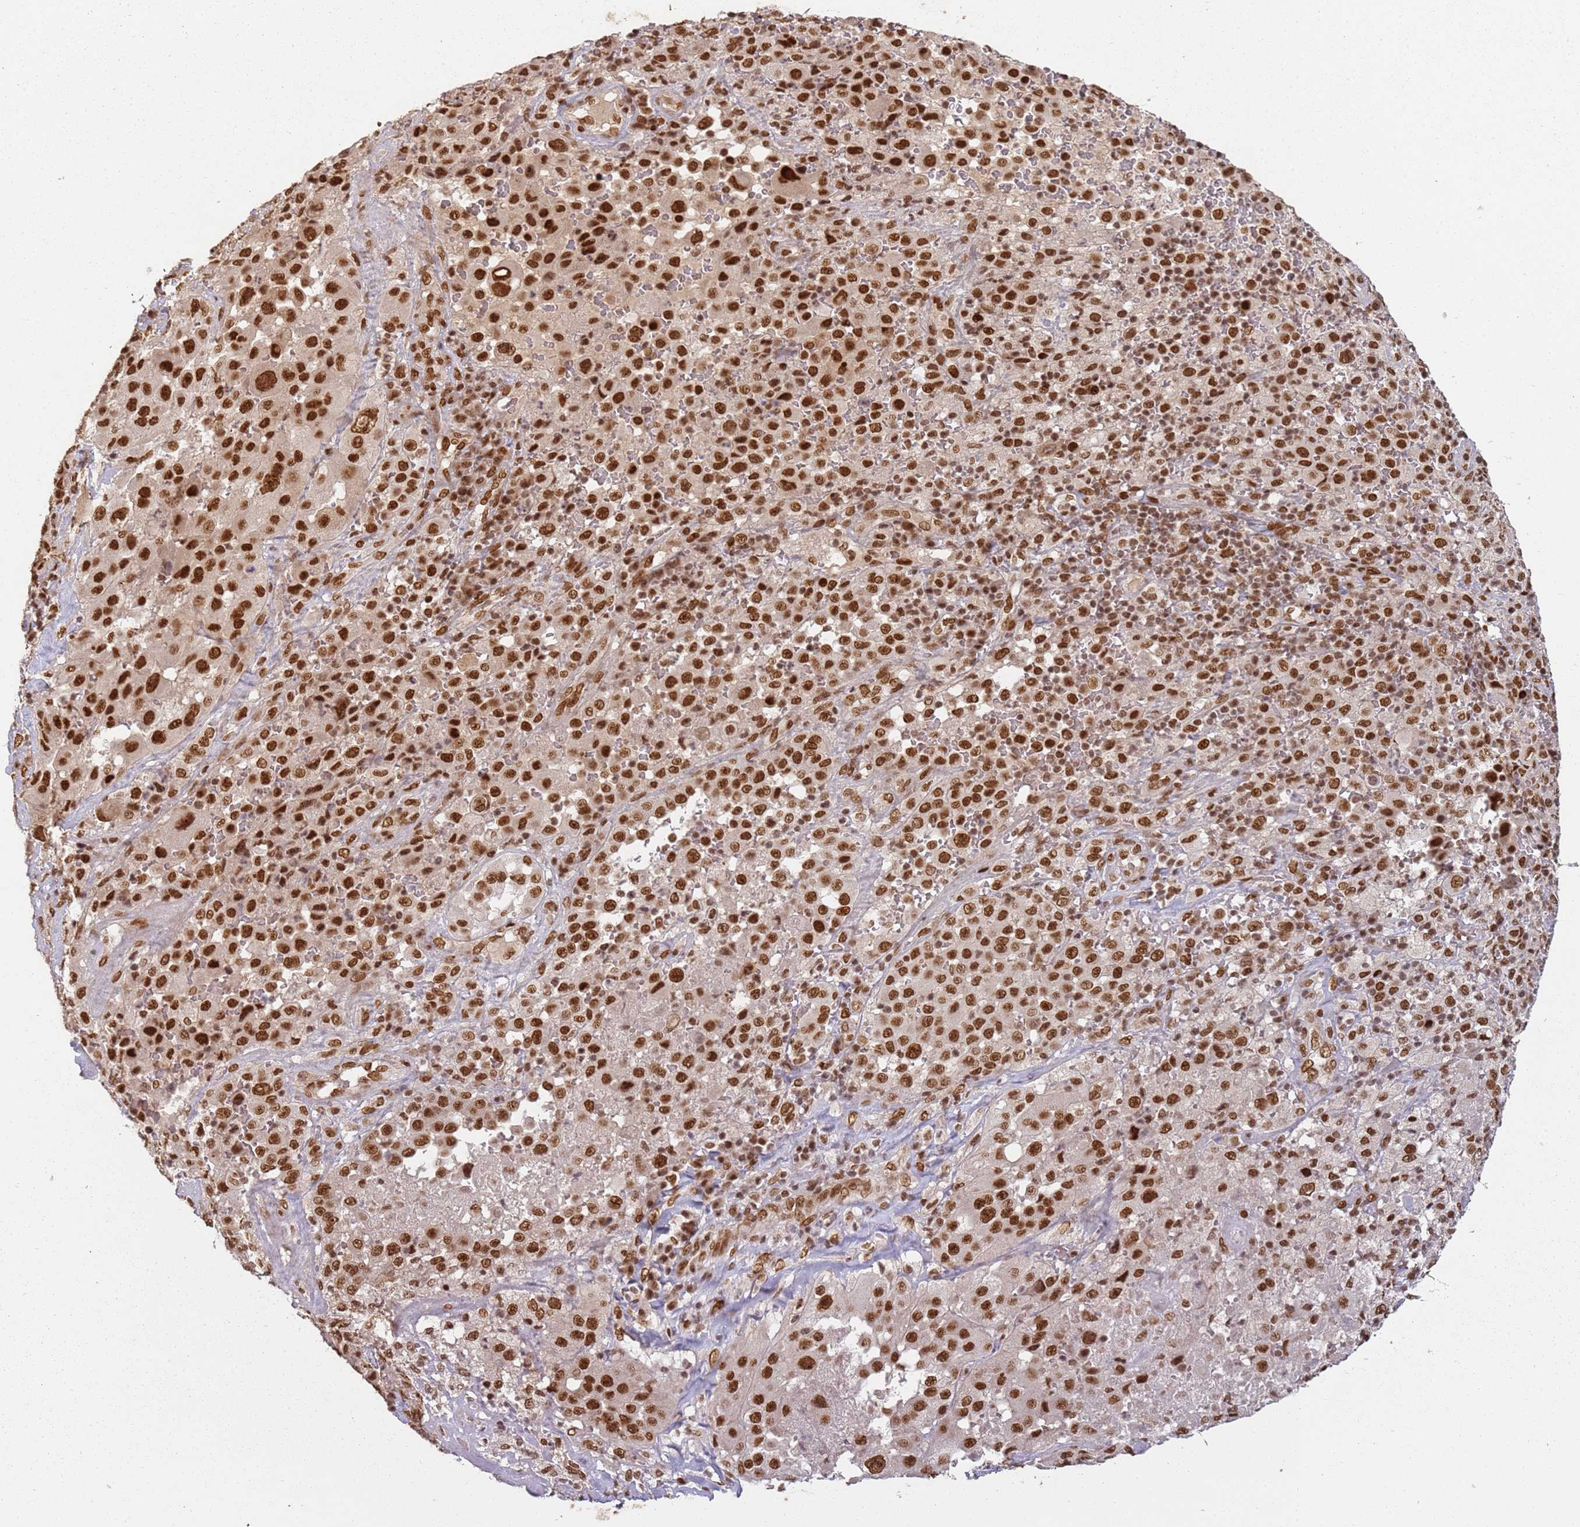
{"staining": {"intensity": "strong", "quantity": ">75%", "location": "nuclear"}, "tissue": "melanoma", "cell_type": "Tumor cells", "image_type": "cancer", "snomed": [{"axis": "morphology", "description": "Malignant melanoma, Metastatic site"}, {"axis": "topography", "description": "Lymph node"}], "caption": "IHC micrograph of melanoma stained for a protein (brown), which demonstrates high levels of strong nuclear expression in approximately >75% of tumor cells.", "gene": "TENT4A", "patient": {"sex": "male", "age": 62}}